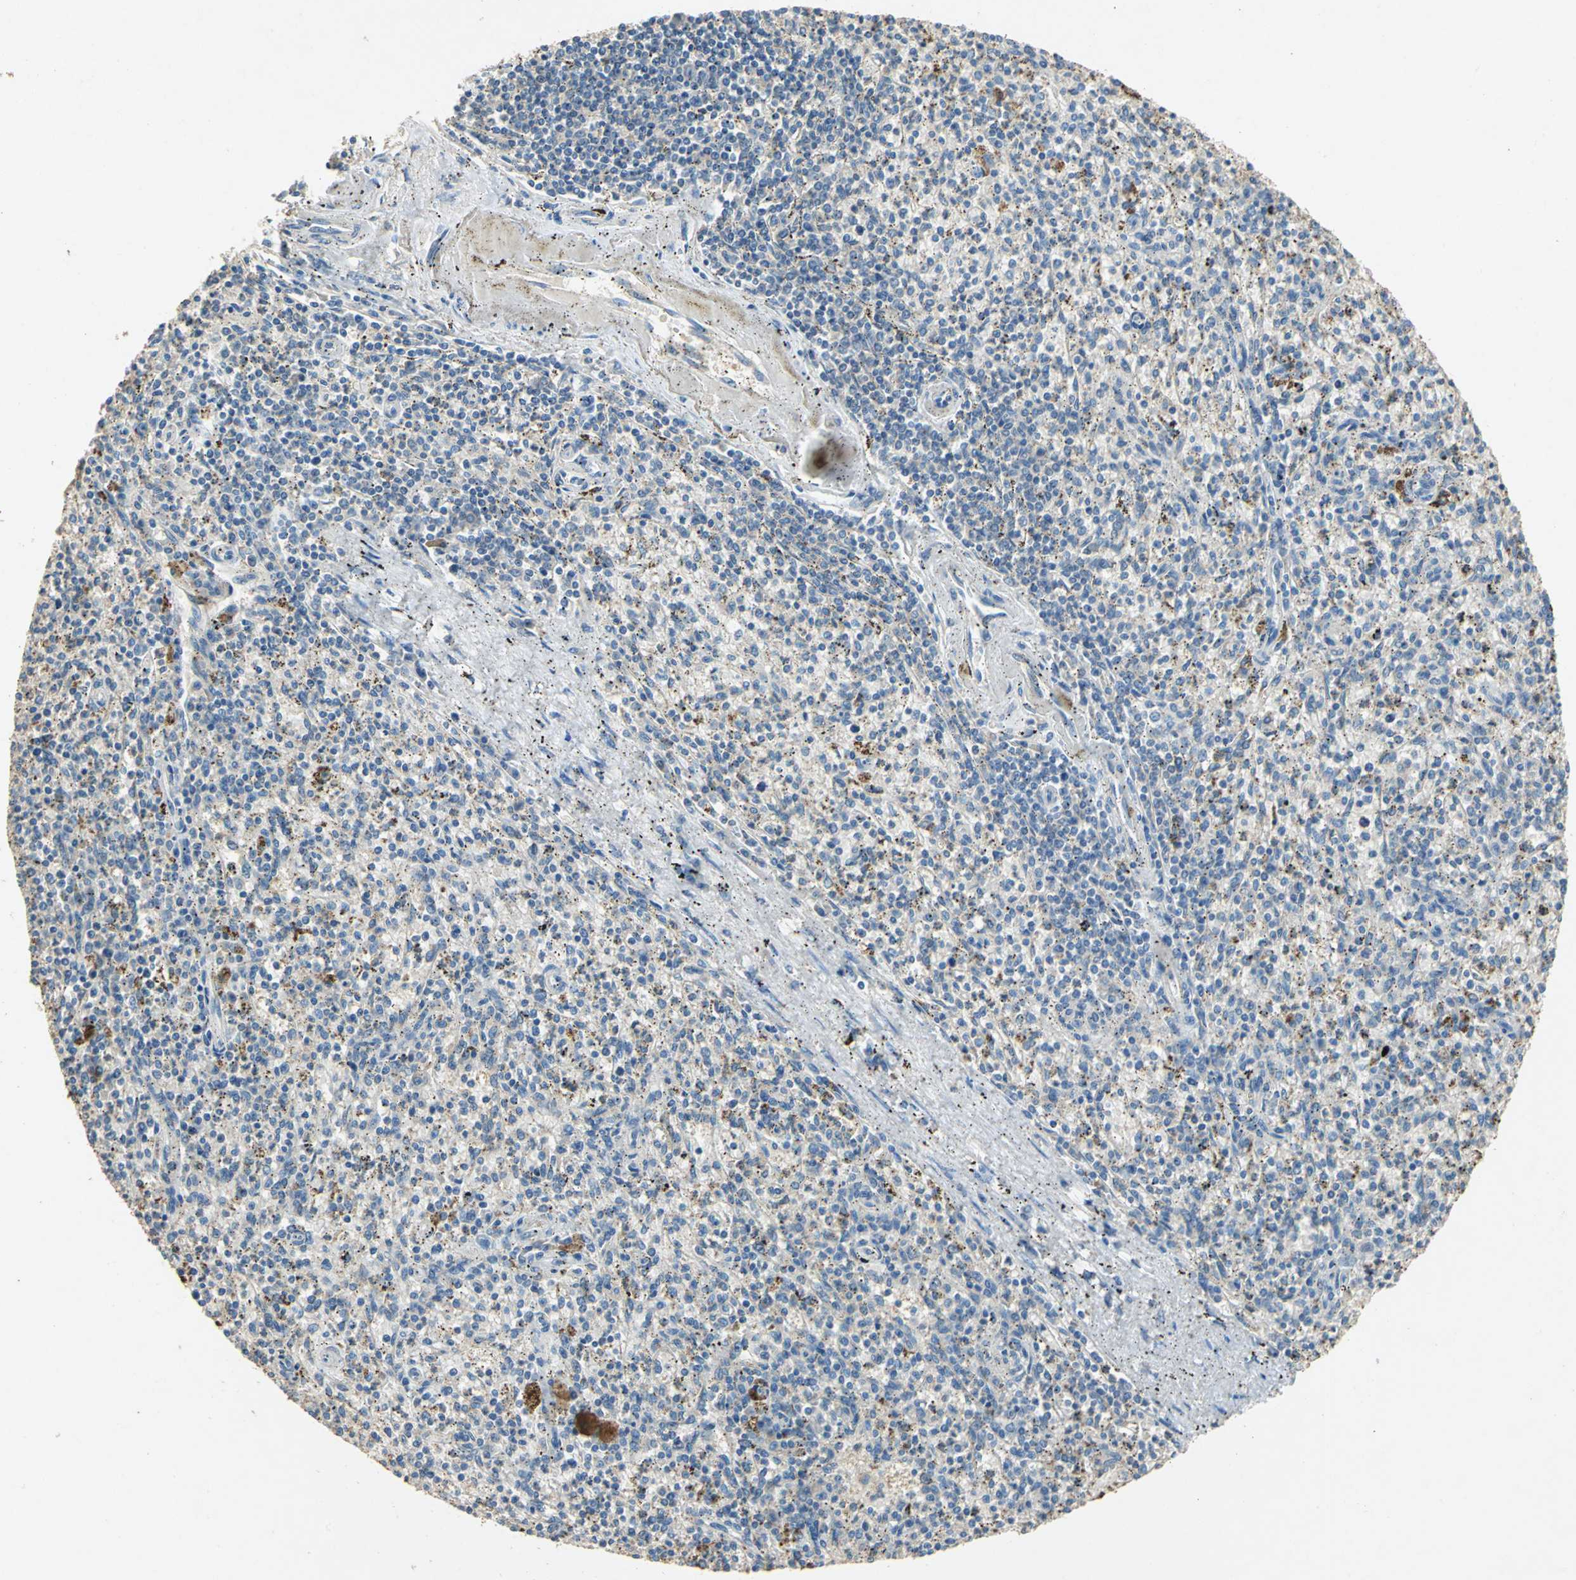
{"staining": {"intensity": "weak", "quantity": ">75%", "location": "cytoplasmic/membranous"}, "tissue": "spleen", "cell_type": "Cells in red pulp", "image_type": "normal", "snomed": [{"axis": "morphology", "description": "Normal tissue, NOS"}, {"axis": "topography", "description": "Spleen"}], "caption": "Protein expression analysis of normal spleen exhibits weak cytoplasmic/membranous staining in approximately >75% of cells in red pulp.", "gene": "ADAMTS5", "patient": {"sex": "male", "age": 72}}